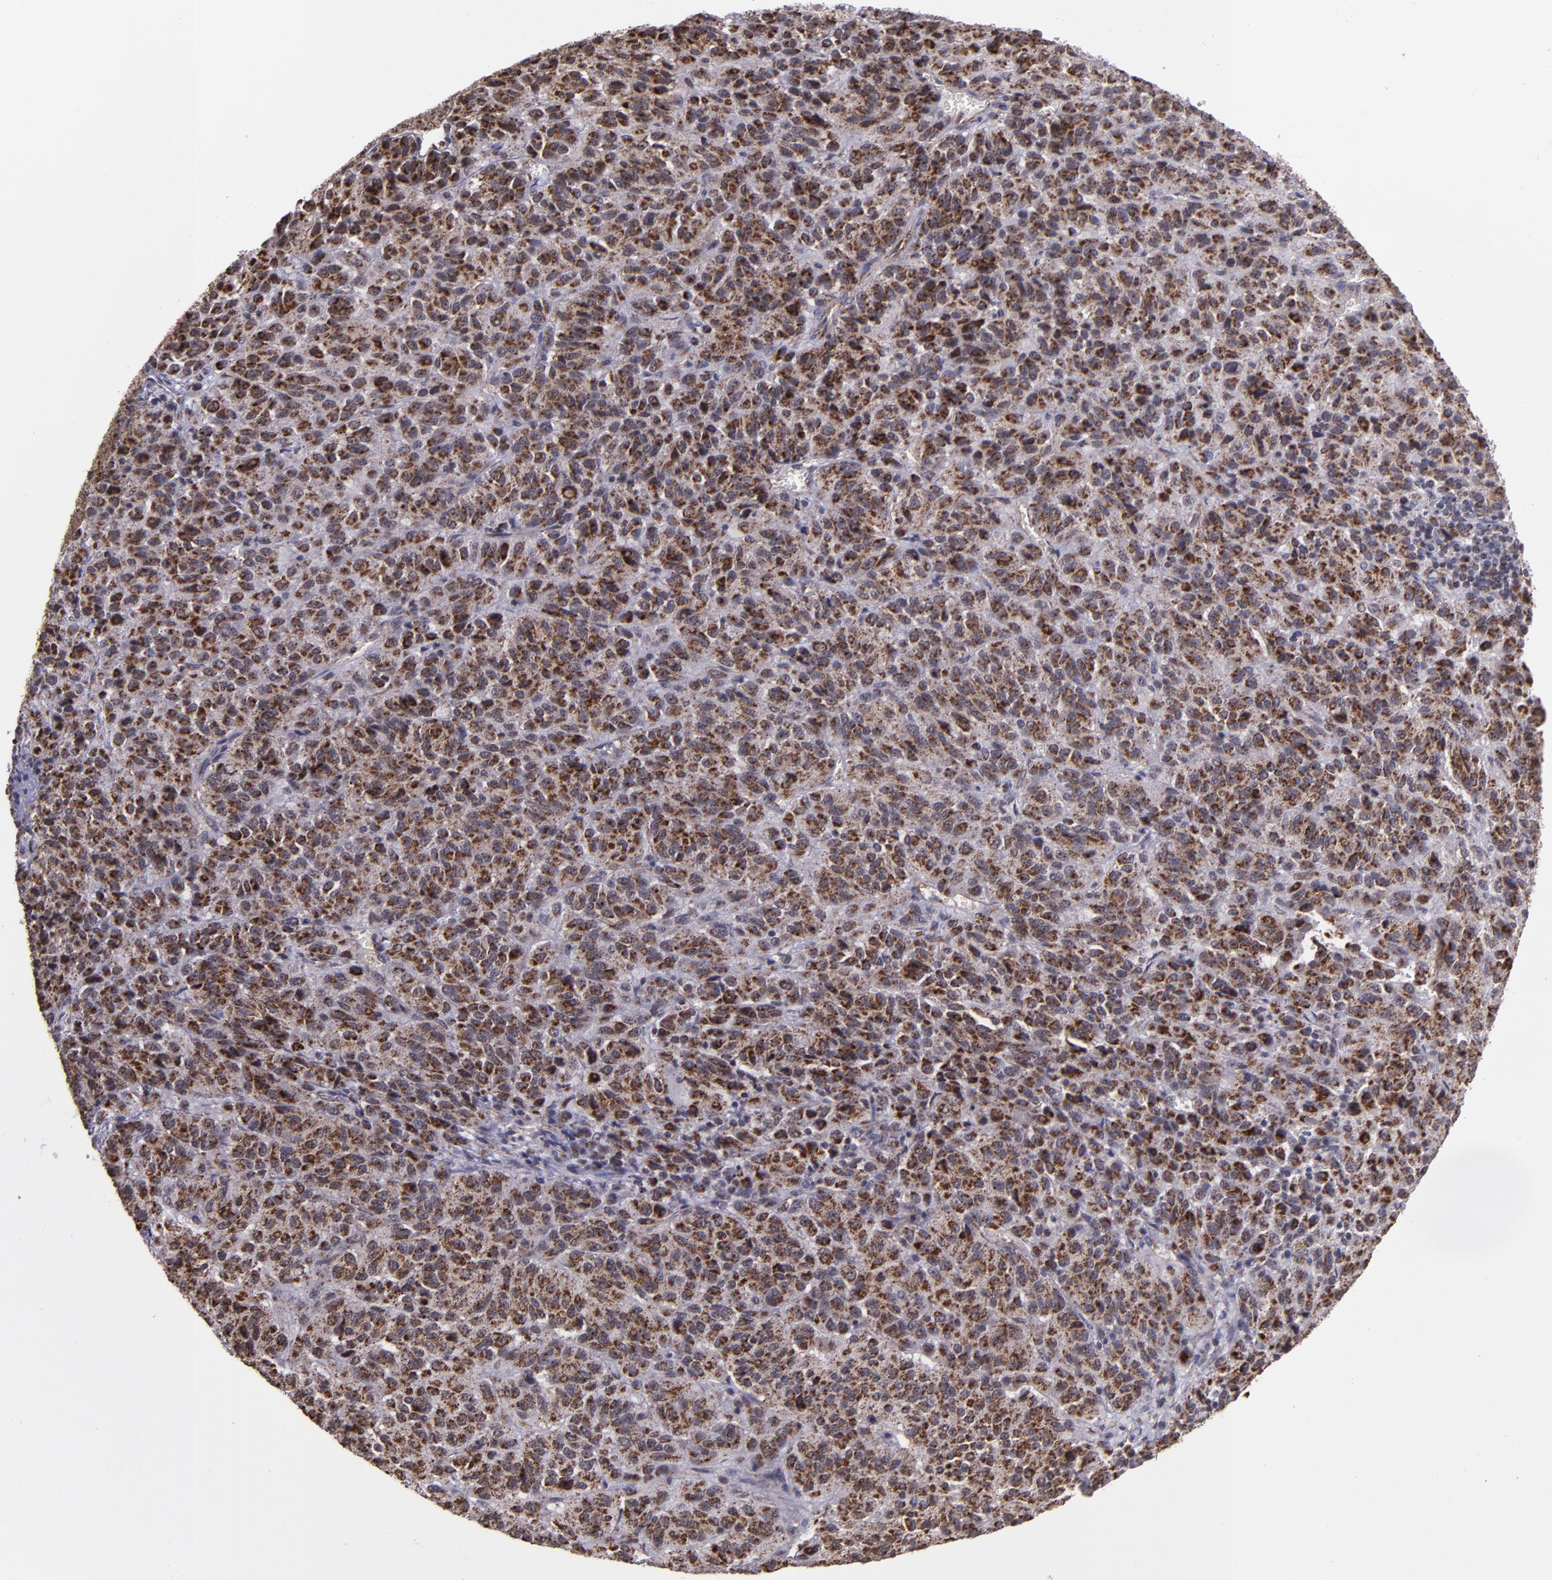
{"staining": {"intensity": "strong", "quantity": ">75%", "location": "cytoplasmic/membranous"}, "tissue": "melanoma", "cell_type": "Tumor cells", "image_type": "cancer", "snomed": [{"axis": "morphology", "description": "Malignant melanoma, Metastatic site"}, {"axis": "topography", "description": "Lung"}], "caption": "The immunohistochemical stain labels strong cytoplasmic/membranous expression in tumor cells of melanoma tissue.", "gene": "LONP1", "patient": {"sex": "male", "age": 64}}